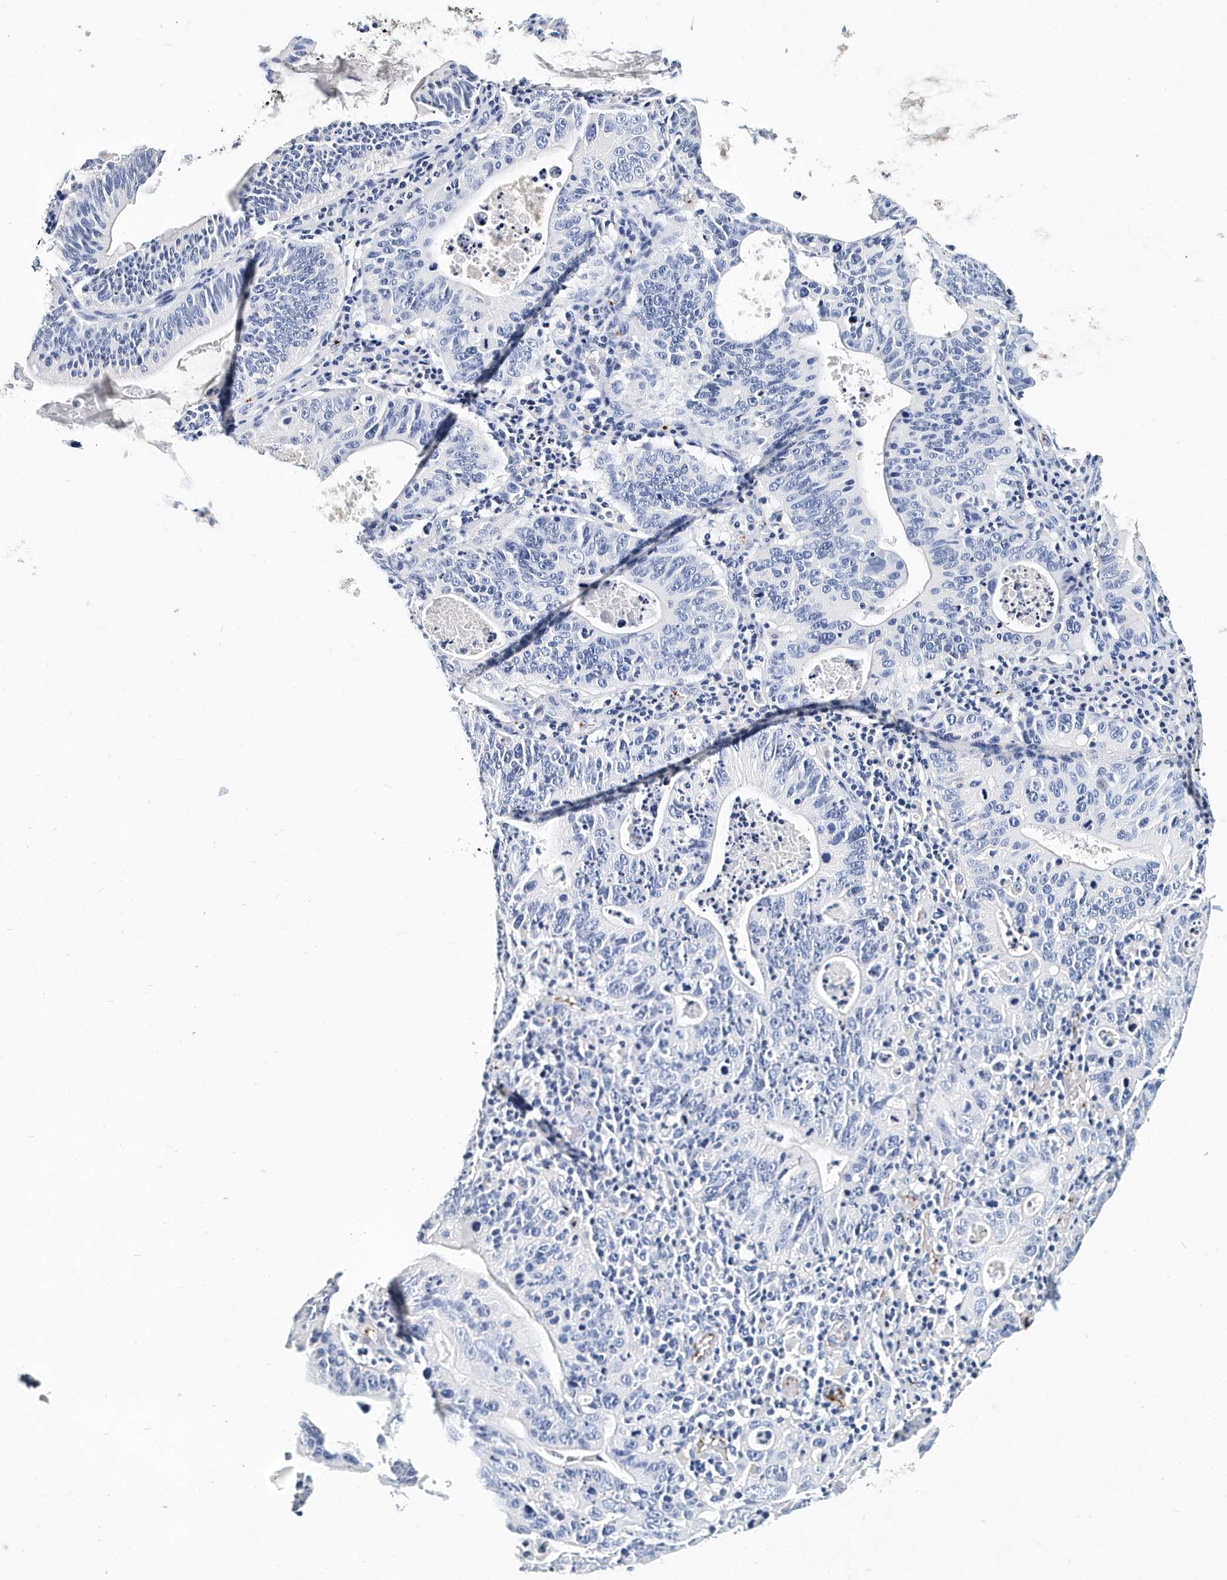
{"staining": {"intensity": "negative", "quantity": "none", "location": "none"}, "tissue": "stomach cancer", "cell_type": "Tumor cells", "image_type": "cancer", "snomed": [{"axis": "morphology", "description": "Adenocarcinoma, NOS"}, {"axis": "topography", "description": "Stomach"}], "caption": "A high-resolution micrograph shows immunohistochemistry (IHC) staining of stomach adenocarcinoma, which displays no significant staining in tumor cells.", "gene": "ITGA2B", "patient": {"sex": "male", "age": 59}}